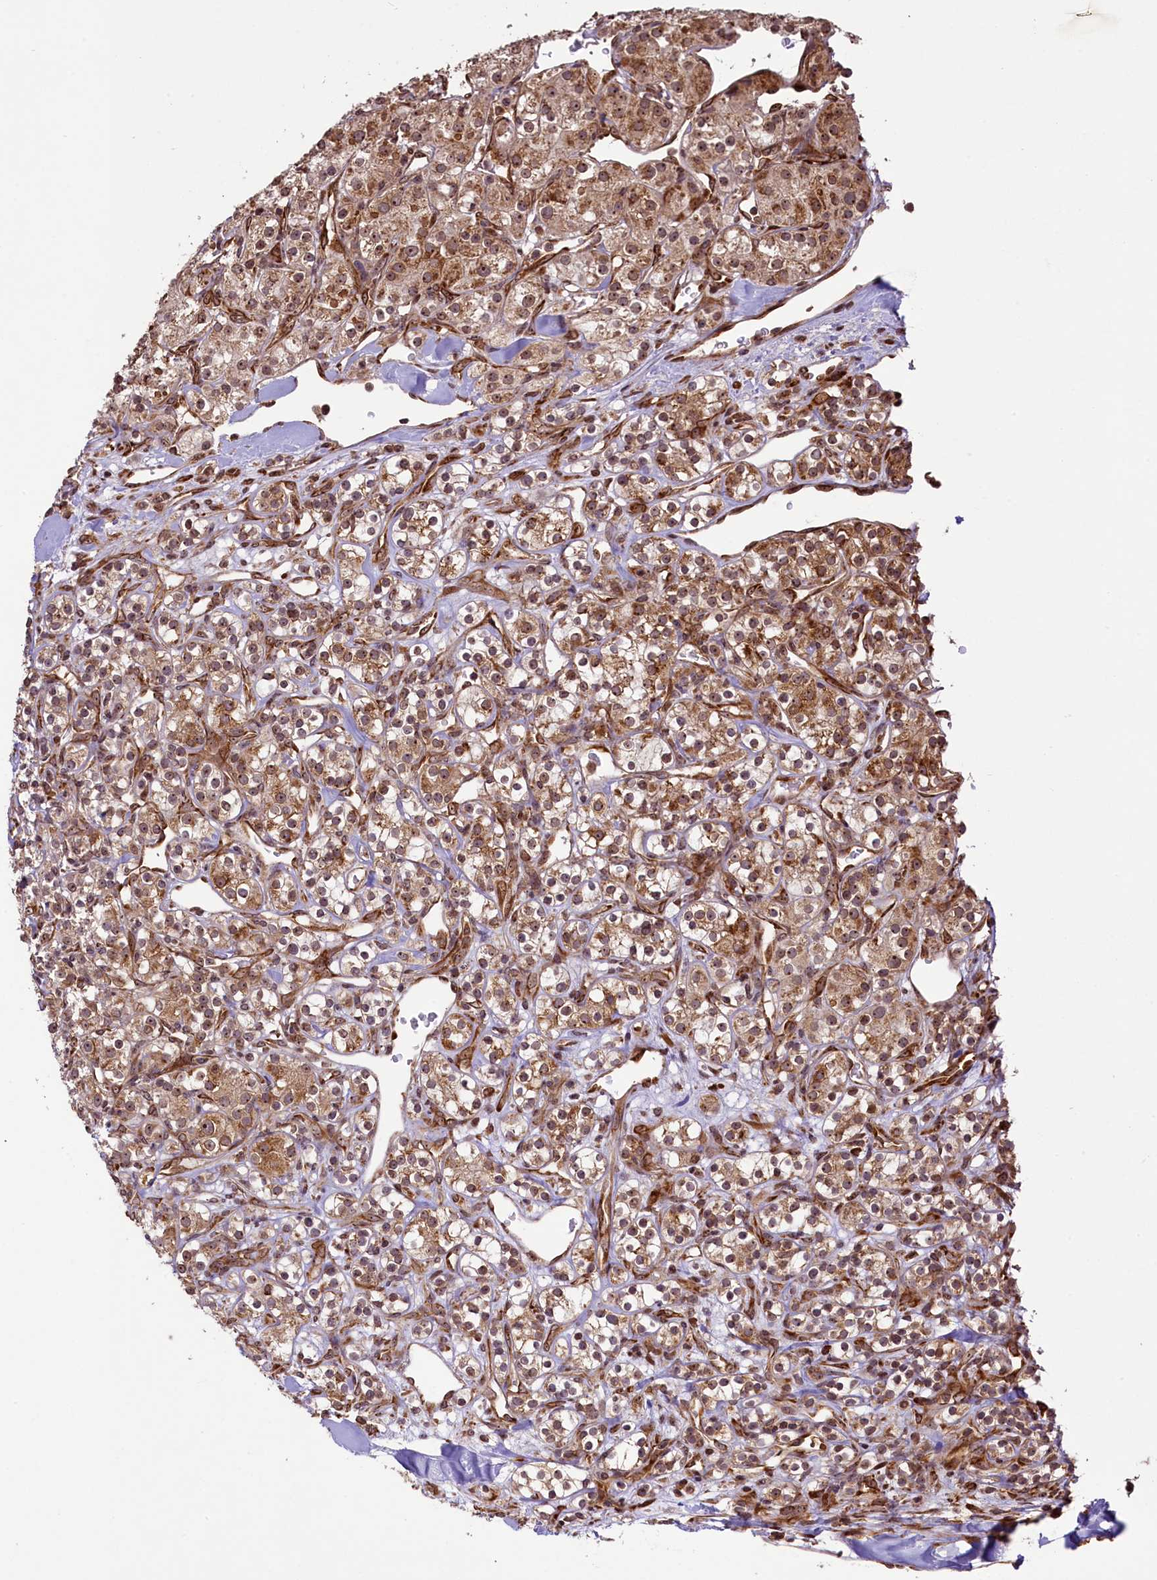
{"staining": {"intensity": "moderate", "quantity": ">75%", "location": "cytoplasmic/membranous"}, "tissue": "renal cancer", "cell_type": "Tumor cells", "image_type": "cancer", "snomed": [{"axis": "morphology", "description": "Adenocarcinoma, NOS"}, {"axis": "topography", "description": "Kidney"}], "caption": "Human renal adenocarcinoma stained for a protein (brown) exhibits moderate cytoplasmic/membranous positive expression in about >75% of tumor cells.", "gene": "LARP4", "patient": {"sex": "male", "age": 77}}